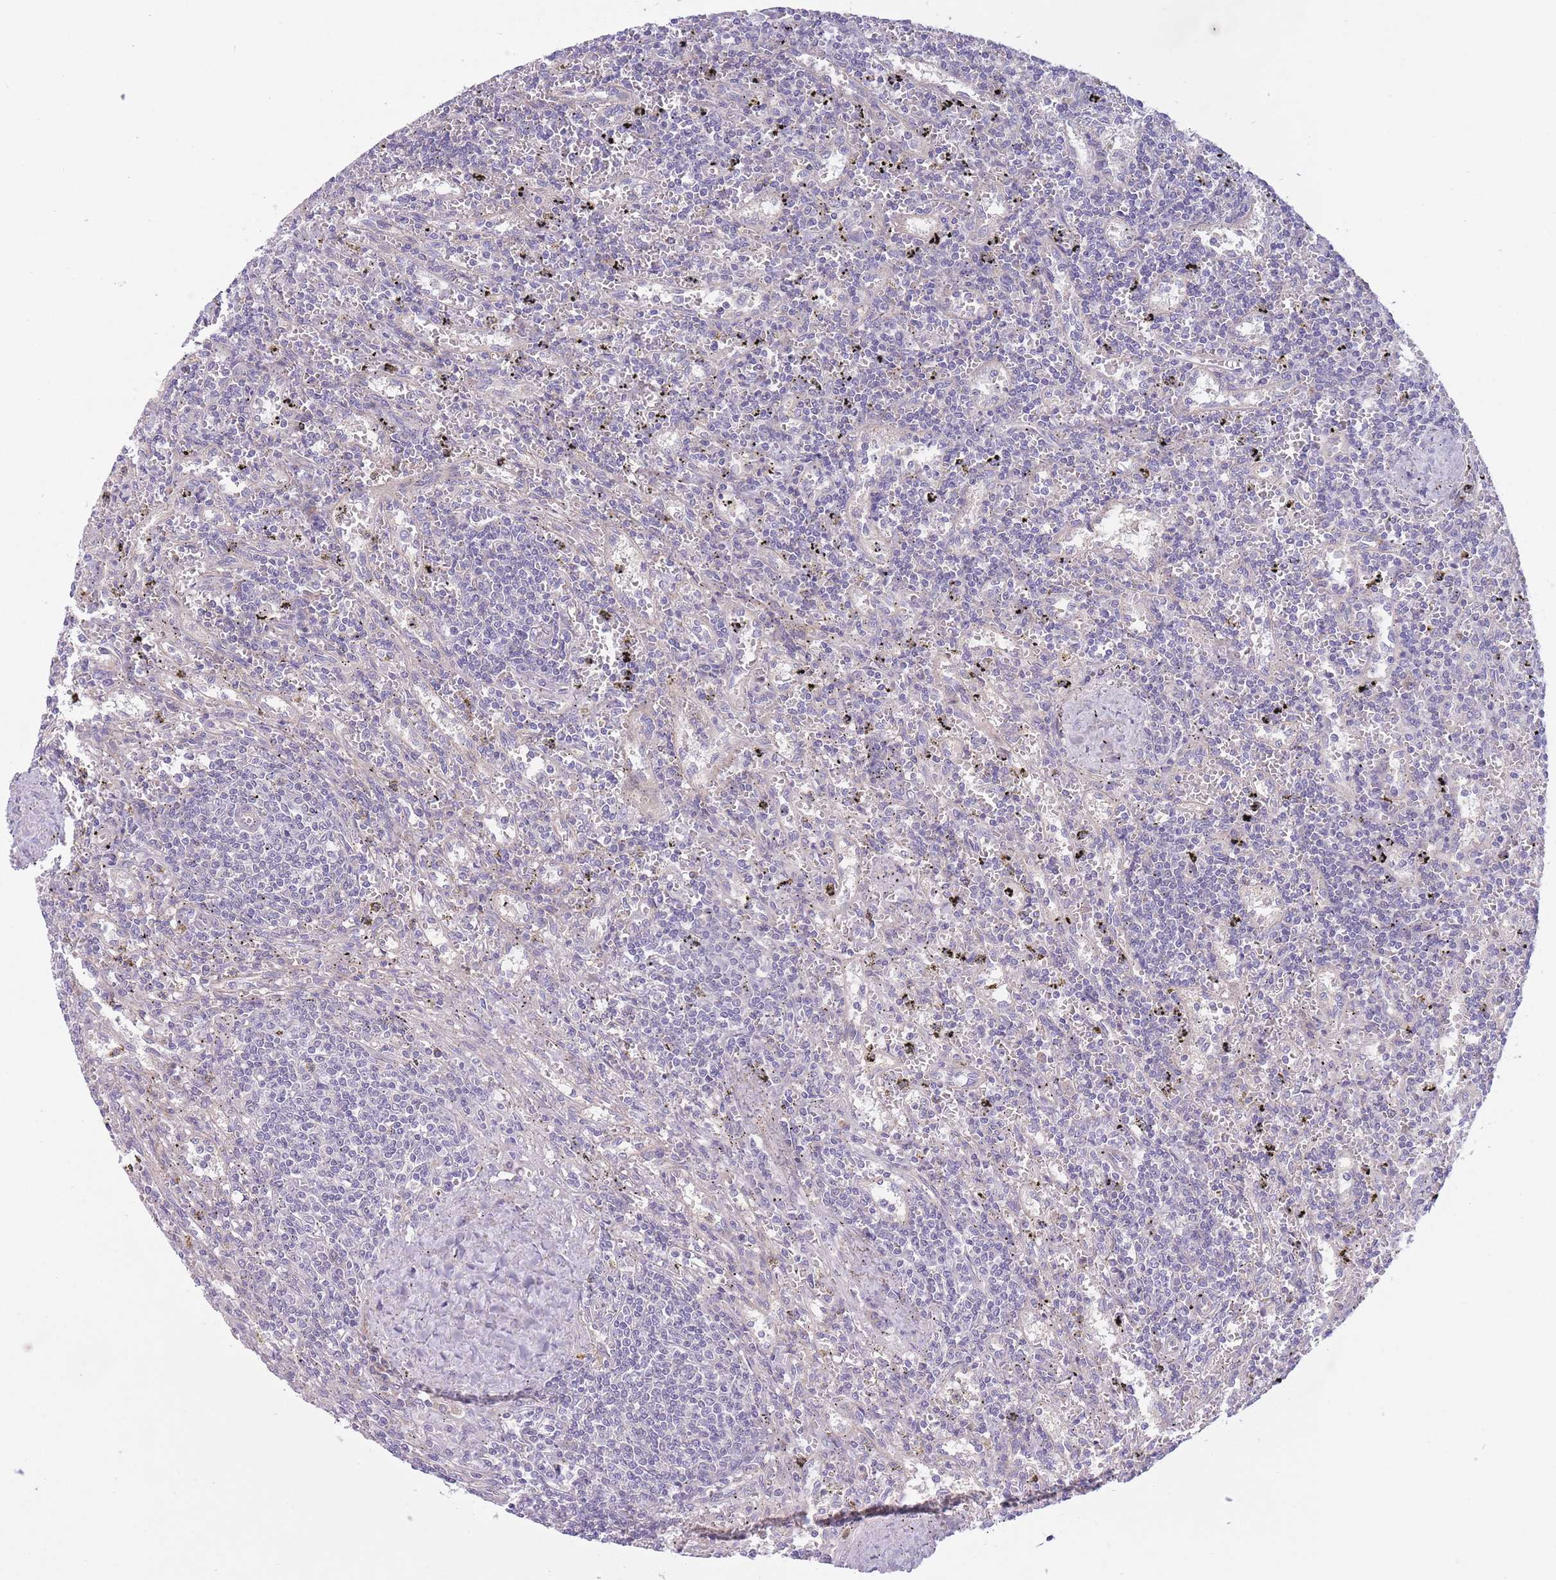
{"staining": {"intensity": "negative", "quantity": "none", "location": "none"}, "tissue": "lymphoma", "cell_type": "Tumor cells", "image_type": "cancer", "snomed": [{"axis": "morphology", "description": "Malignant lymphoma, non-Hodgkin's type, Low grade"}, {"axis": "topography", "description": "Spleen"}], "caption": "High power microscopy histopathology image of an immunohistochemistry (IHC) histopathology image of lymphoma, revealing no significant staining in tumor cells.", "gene": "PNPLA5", "patient": {"sex": "male", "age": 76}}